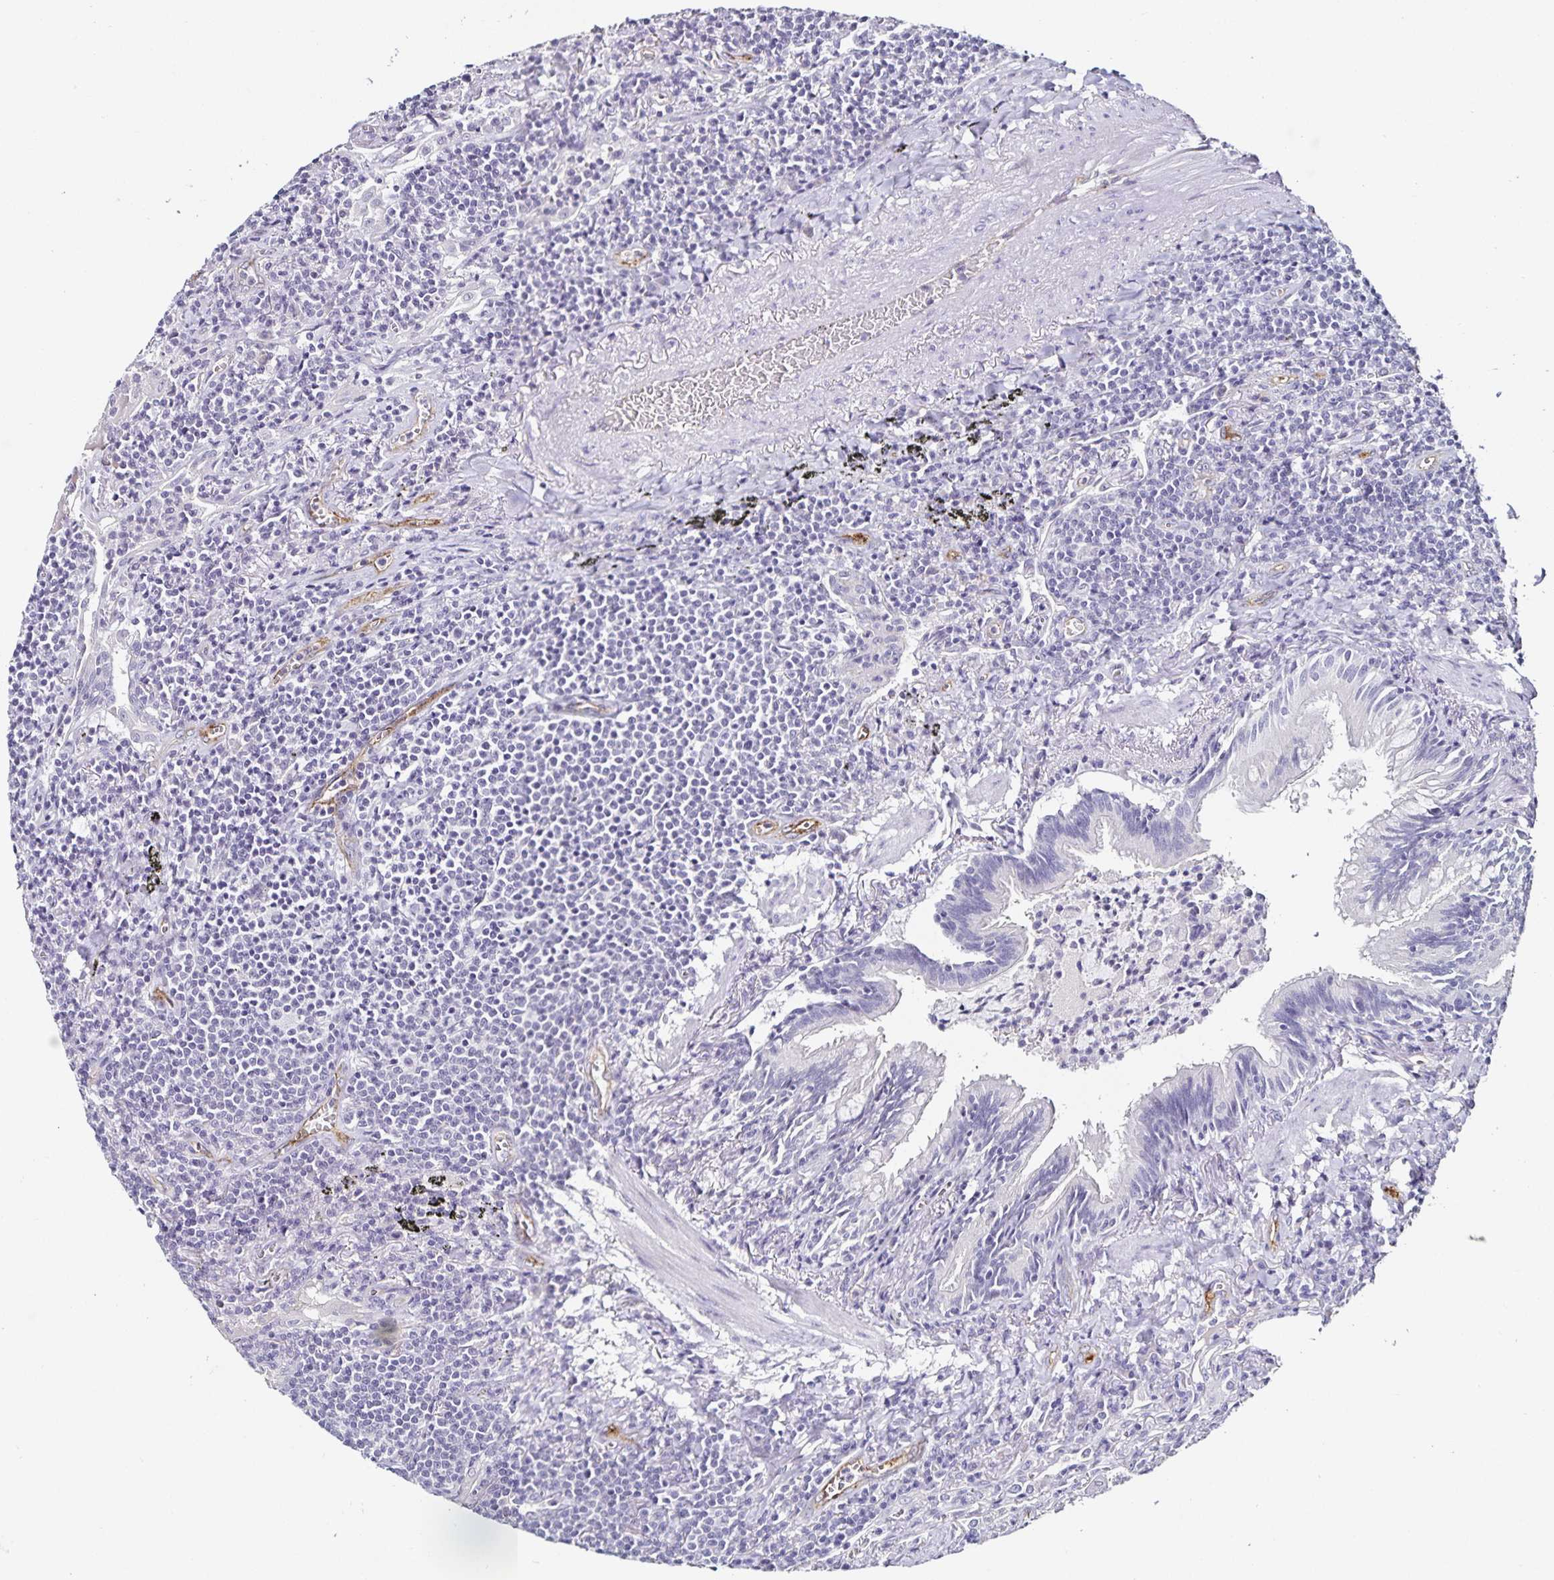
{"staining": {"intensity": "negative", "quantity": "none", "location": "none"}, "tissue": "lymphoma", "cell_type": "Tumor cells", "image_type": "cancer", "snomed": [{"axis": "morphology", "description": "Malignant lymphoma, non-Hodgkin's type, Low grade"}, {"axis": "topography", "description": "Lung"}], "caption": "The immunohistochemistry photomicrograph has no significant expression in tumor cells of malignant lymphoma, non-Hodgkin's type (low-grade) tissue.", "gene": "TSPAN7", "patient": {"sex": "female", "age": 71}}